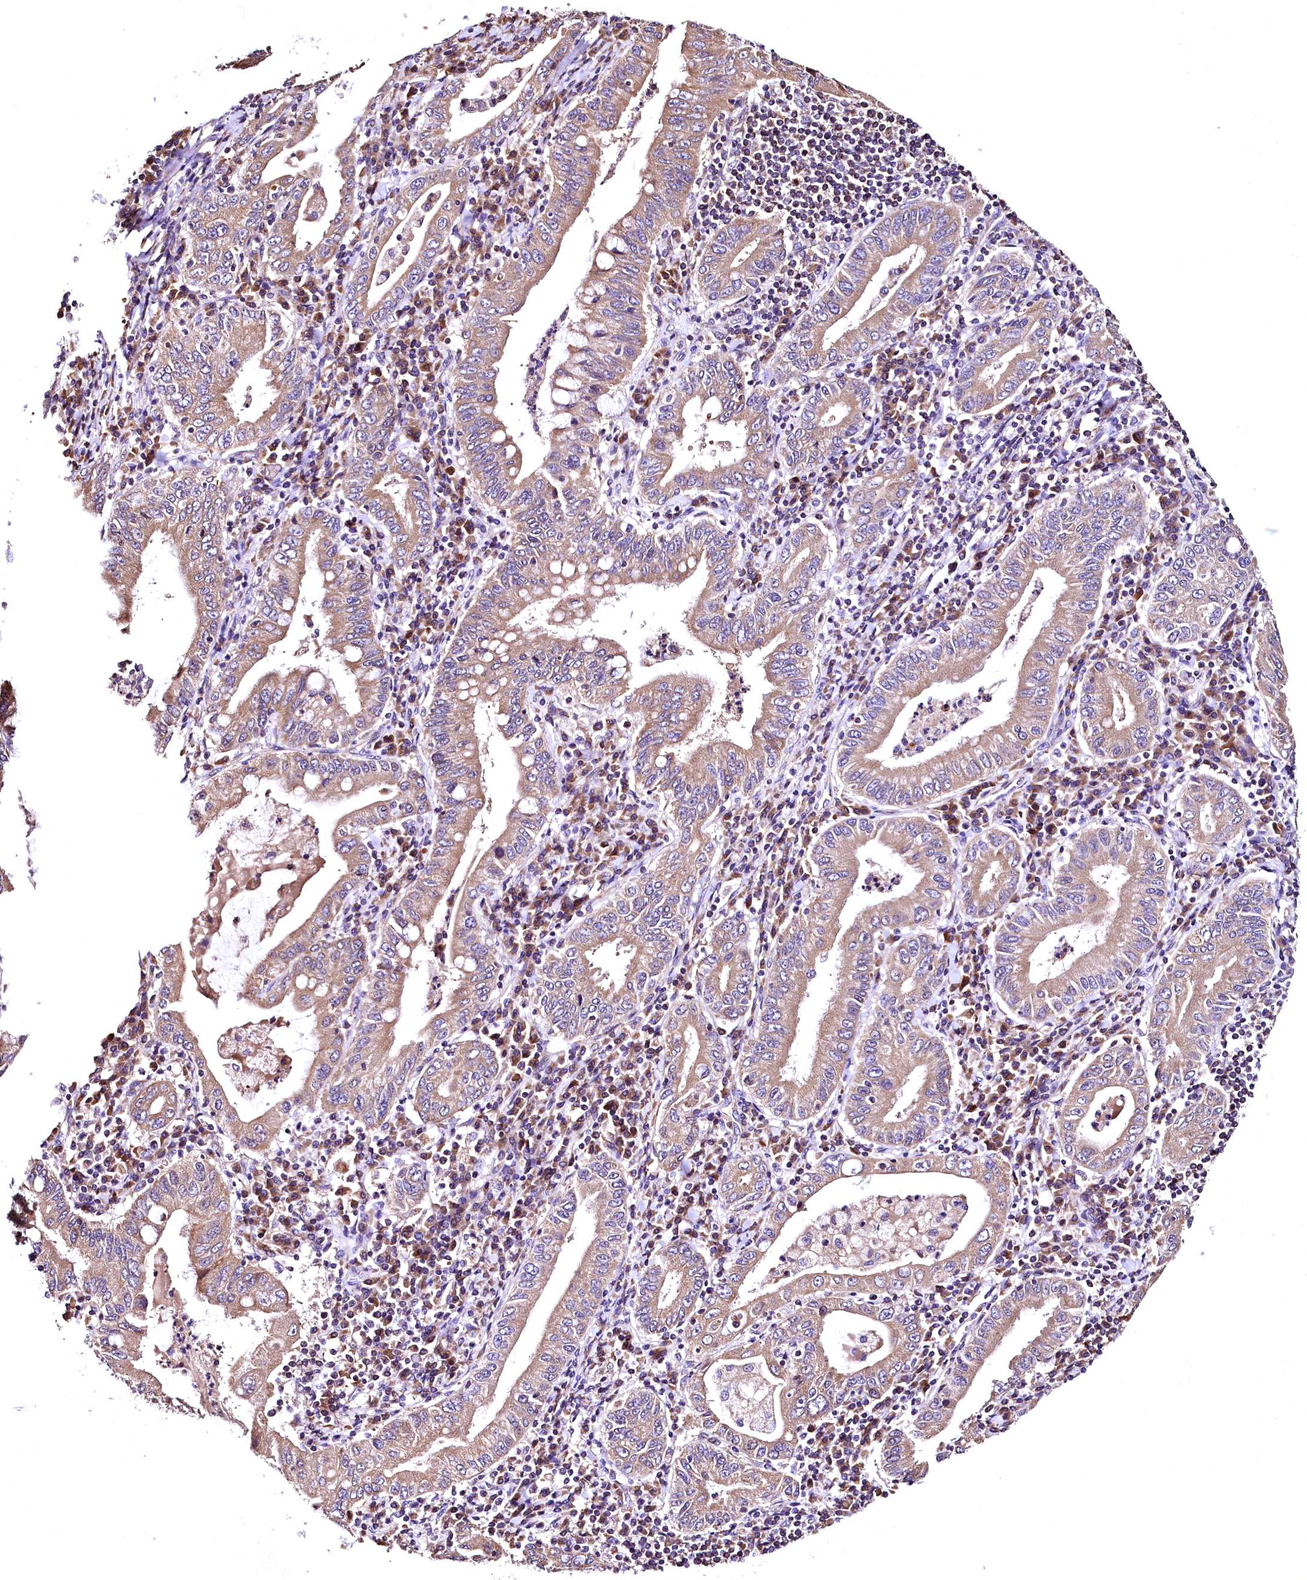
{"staining": {"intensity": "moderate", "quantity": ">75%", "location": "cytoplasmic/membranous"}, "tissue": "stomach cancer", "cell_type": "Tumor cells", "image_type": "cancer", "snomed": [{"axis": "morphology", "description": "Normal tissue, NOS"}, {"axis": "morphology", "description": "Adenocarcinoma, NOS"}, {"axis": "topography", "description": "Esophagus"}, {"axis": "topography", "description": "Stomach, upper"}, {"axis": "topography", "description": "Peripheral nerve tissue"}], "caption": "Immunohistochemistry (IHC) of human stomach adenocarcinoma shows medium levels of moderate cytoplasmic/membranous positivity in approximately >75% of tumor cells.", "gene": "LRSAM1", "patient": {"sex": "male", "age": 62}}